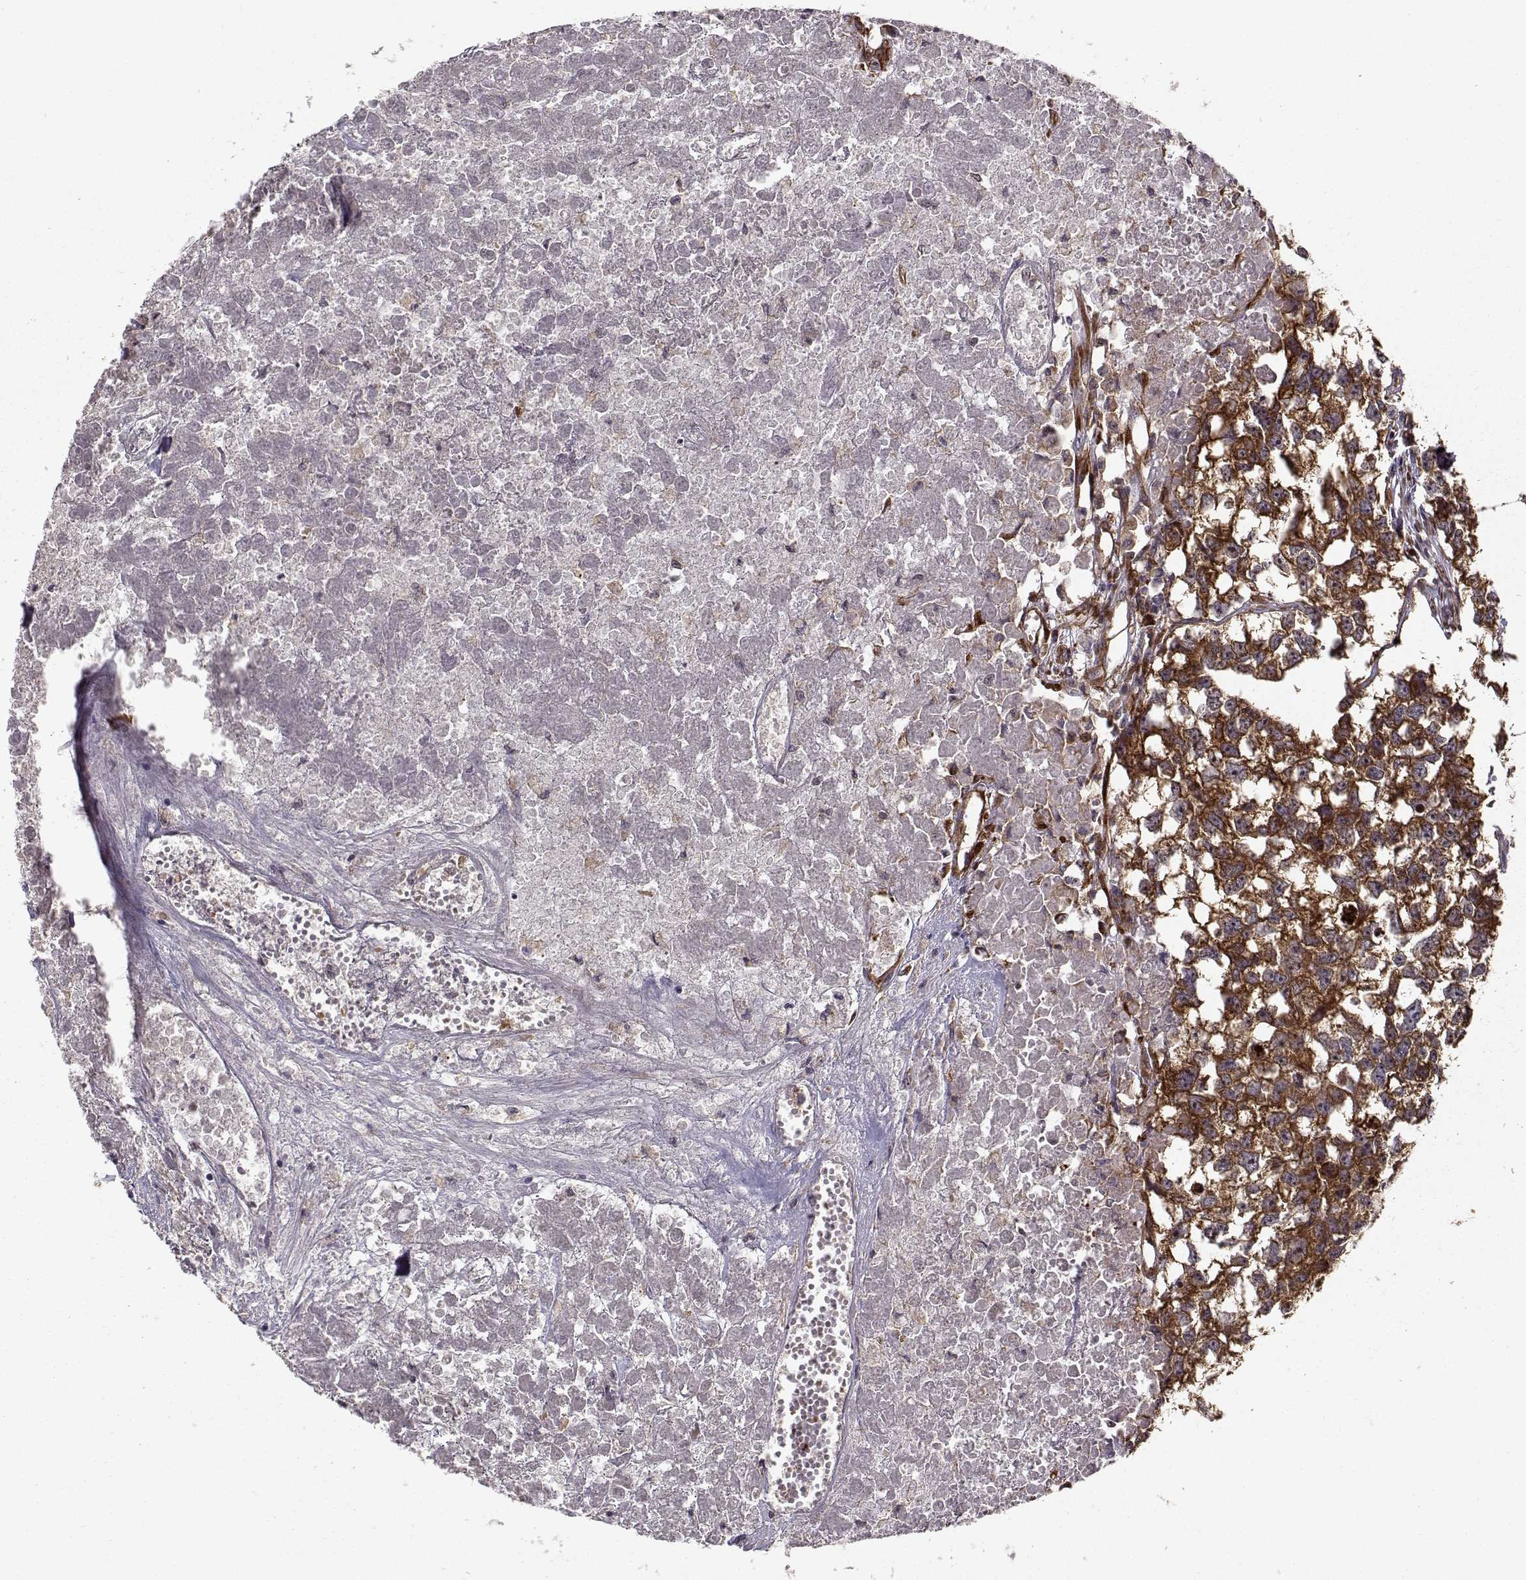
{"staining": {"intensity": "strong", "quantity": ">75%", "location": "cytoplasmic/membranous"}, "tissue": "testis cancer", "cell_type": "Tumor cells", "image_type": "cancer", "snomed": [{"axis": "morphology", "description": "Carcinoma, Embryonal, NOS"}, {"axis": "morphology", "description": "Teratoma, malignant, NOS"}, {"axis": "topography", "description": "Testis"}], "caption": "Immunohistochemical staining of testis cancer (embryonal carcinoma) shows high levels of strong cytoplasmic/membranous staining in approximately >75% of tumor cells. (DAB IHC, brown staining for protein, blue staining for nuclei).", "gene": "RPL31", "patient": {"sex": "male", "age": 44}}